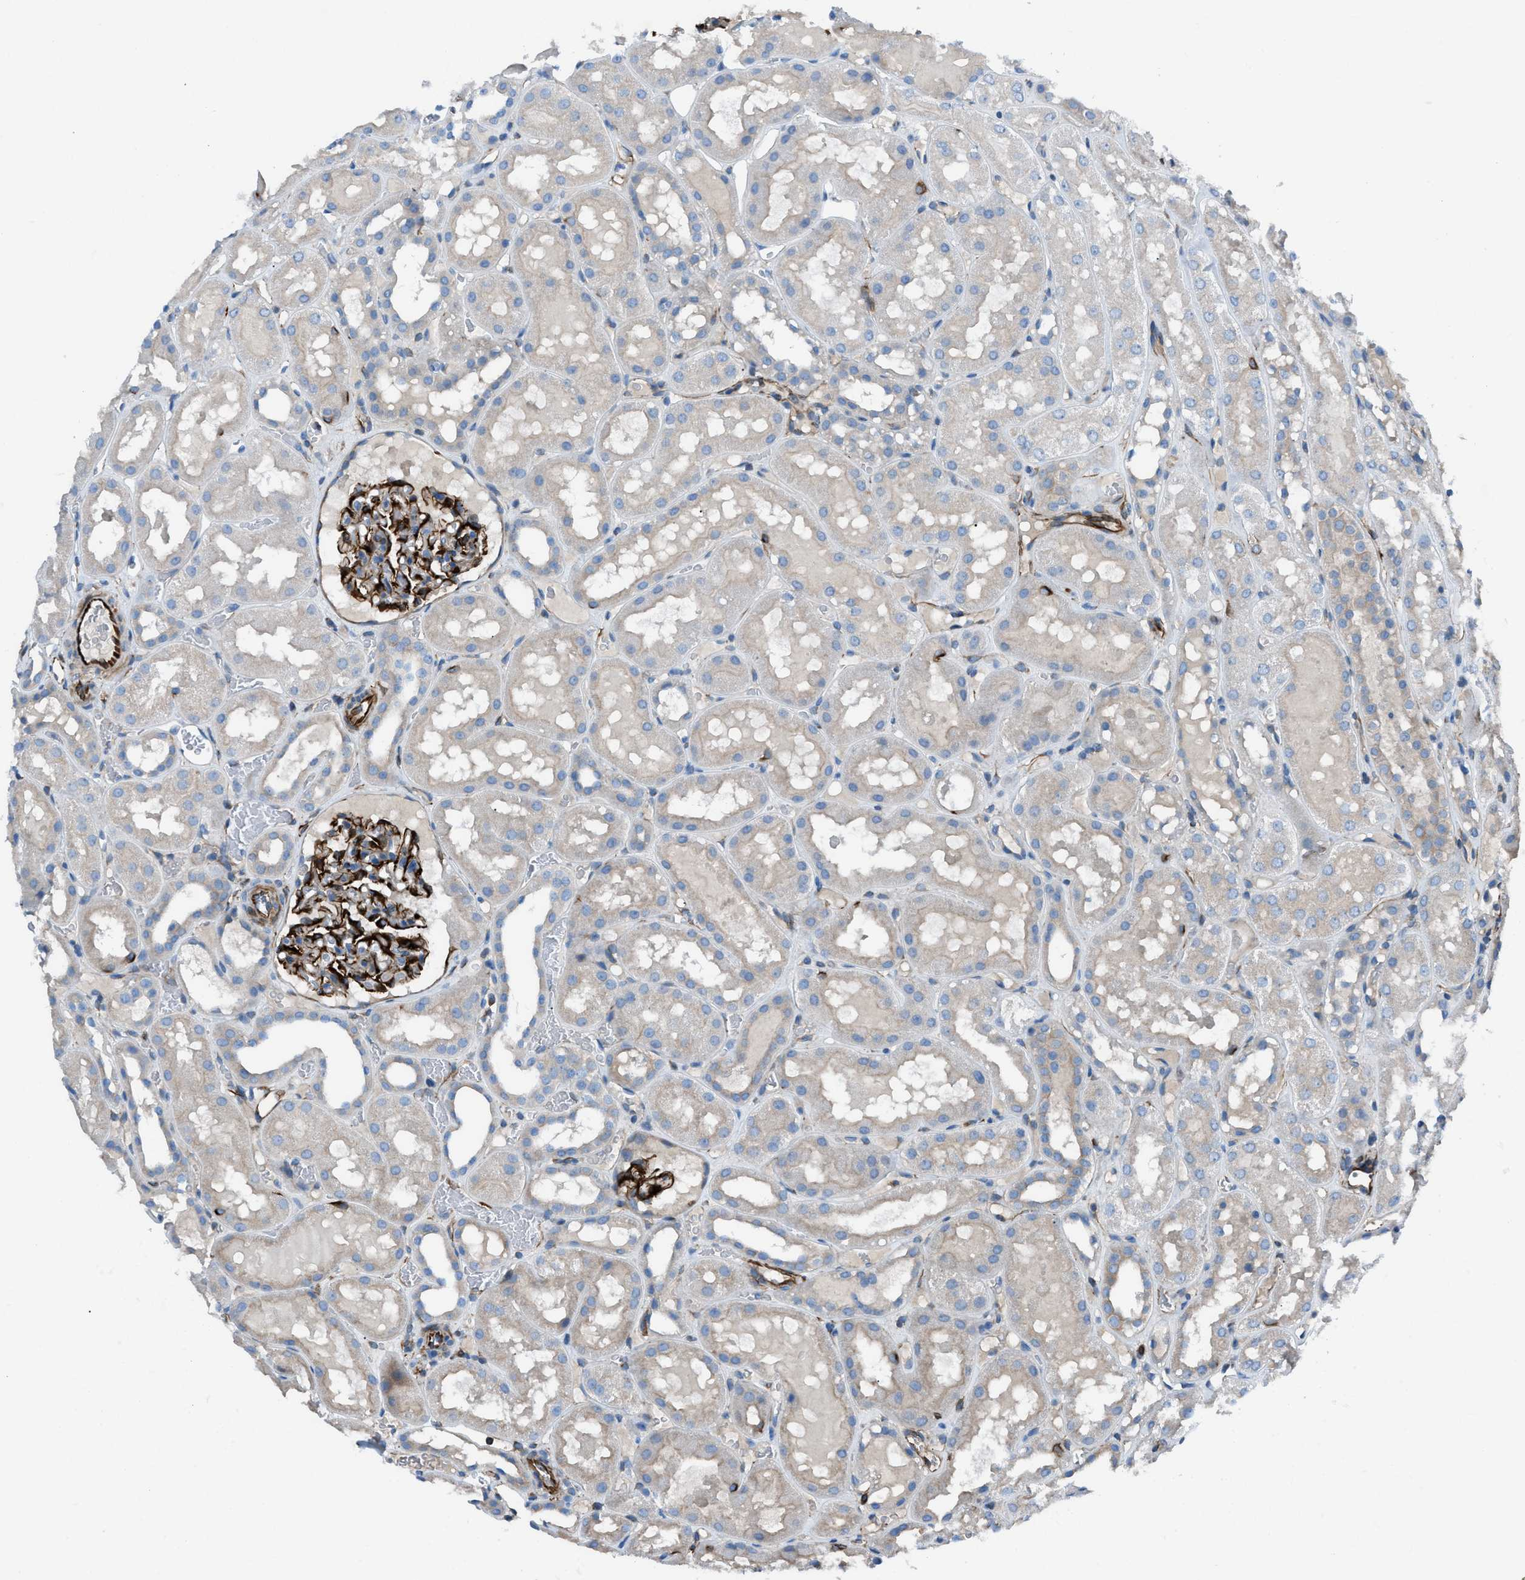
{"staining": {"intensity": "strong", "quantity": ">75%", "location": "cytoplasmic/membranous"}, "tissue": "kidney", "cell_type": "Cells in glomeruli", "image_type": "normal", "snomed": [{"axis": "morphology", "description": "Normal tissue, NOS"}, {"axis": "topography", "description": "Kidney"}, {"axis": "topography", "description": "Urinary bladder"}], "caption": "A brown stain shows strong cytoplasmic/membranous expression of a protein in cells in glomeruli of benign kidney.", "gene": "CABP7", "patient": {"sex": "male", "age": 16}}